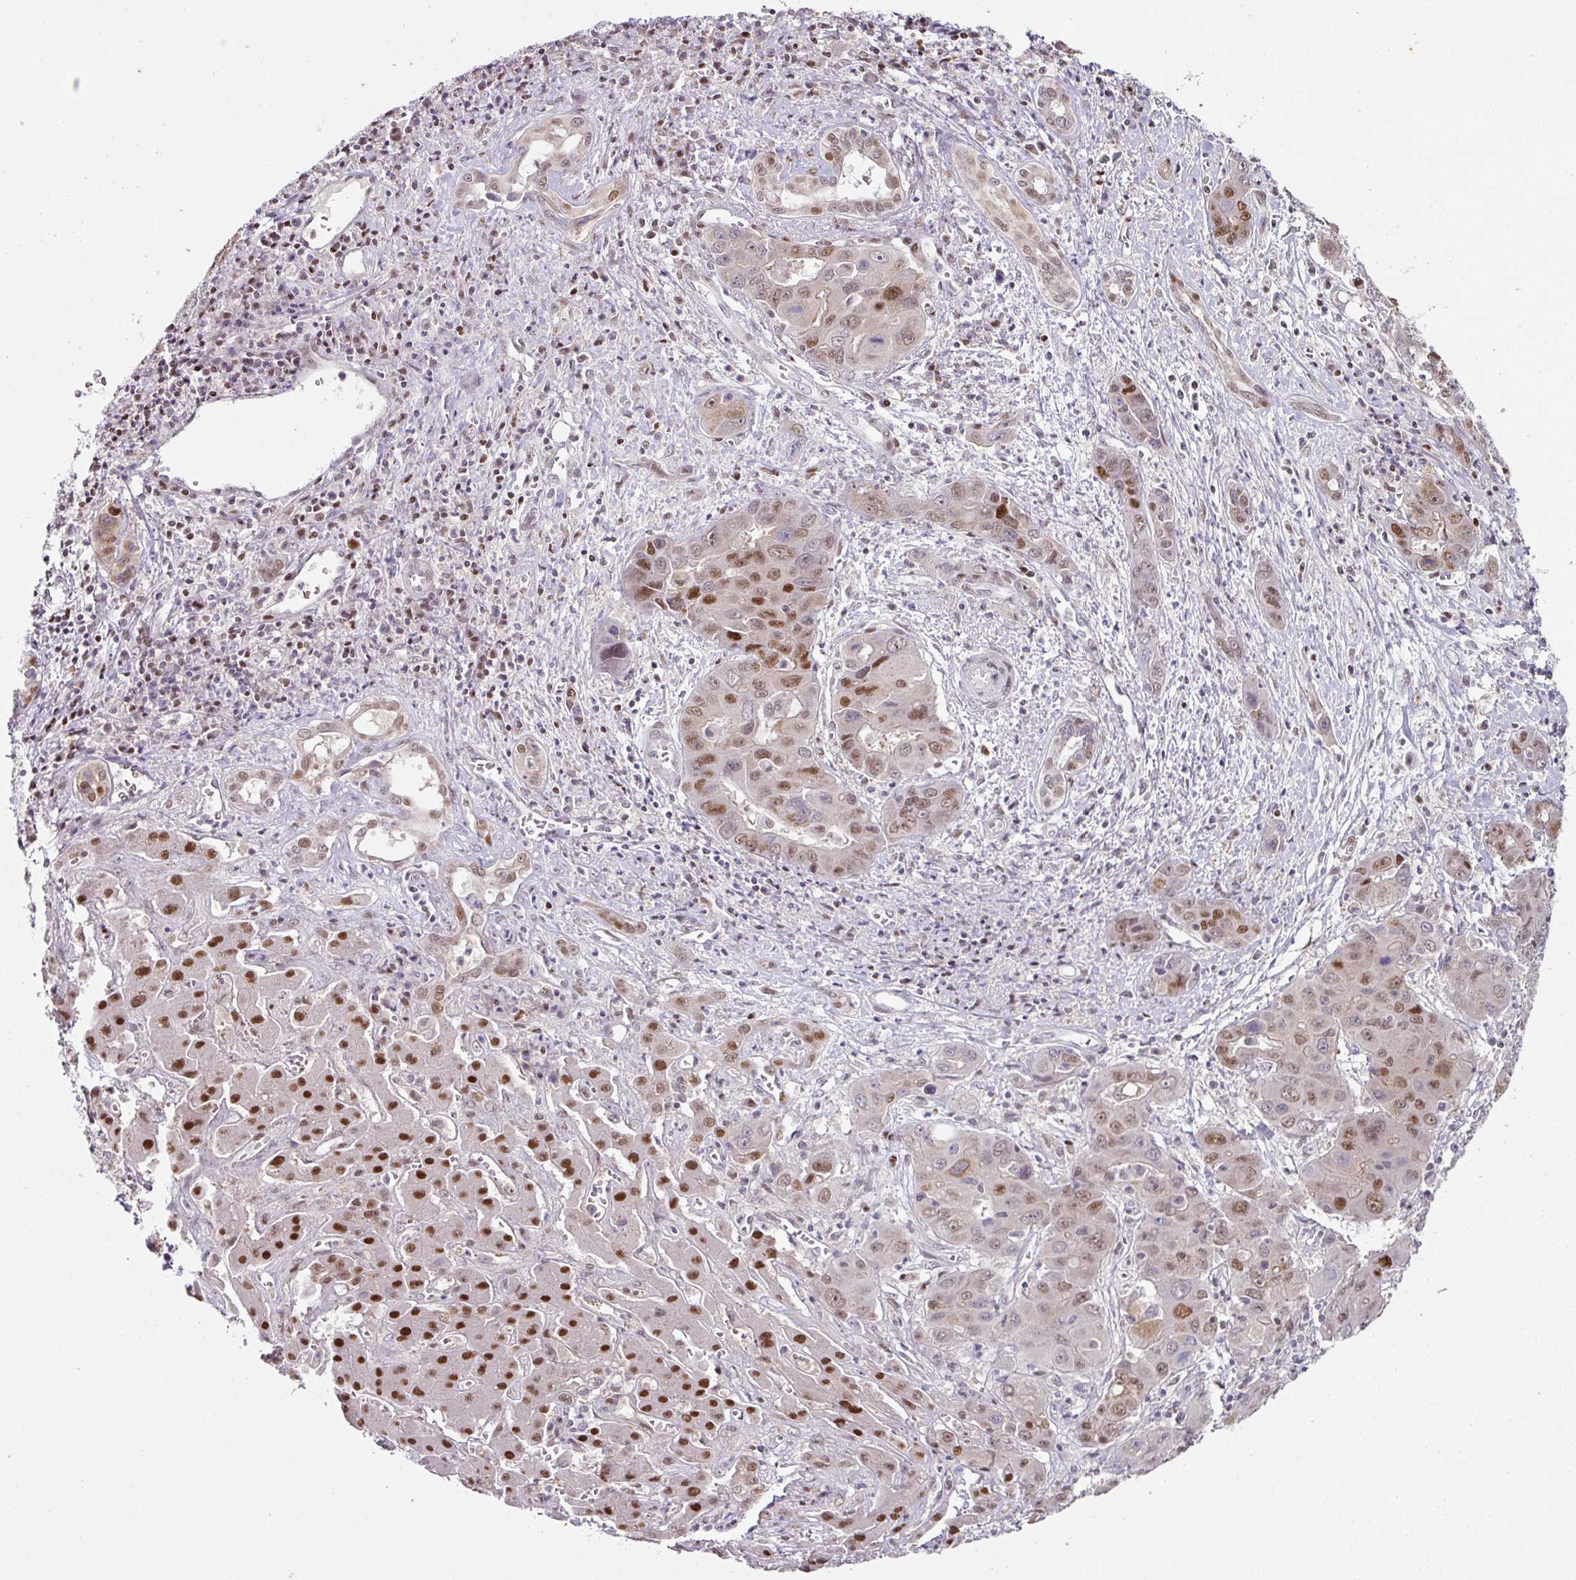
{"staining": {"intensity": "moderate", "quantity": "25%-75%", "location": "cytoplasmic/membranous,nuclear"}, "tissue": "liver cancer", "cell_type": "Tumor cells", "image_type": "cancer", "snomed": [{"axis": "morphology", "description": "Cholangiocarcinoma"}, {"axis": "topography", "description": "Liver"}], "caption": "A photomicrograph of liver cancer (cholangiocarcinoma) stained for a protein exhibits moderate cytoplasmic/membranous and nuclear brown staining in tumor cells.", "gene": "ANKRD18A", "patient": {"sex": "male", "age": 67}}